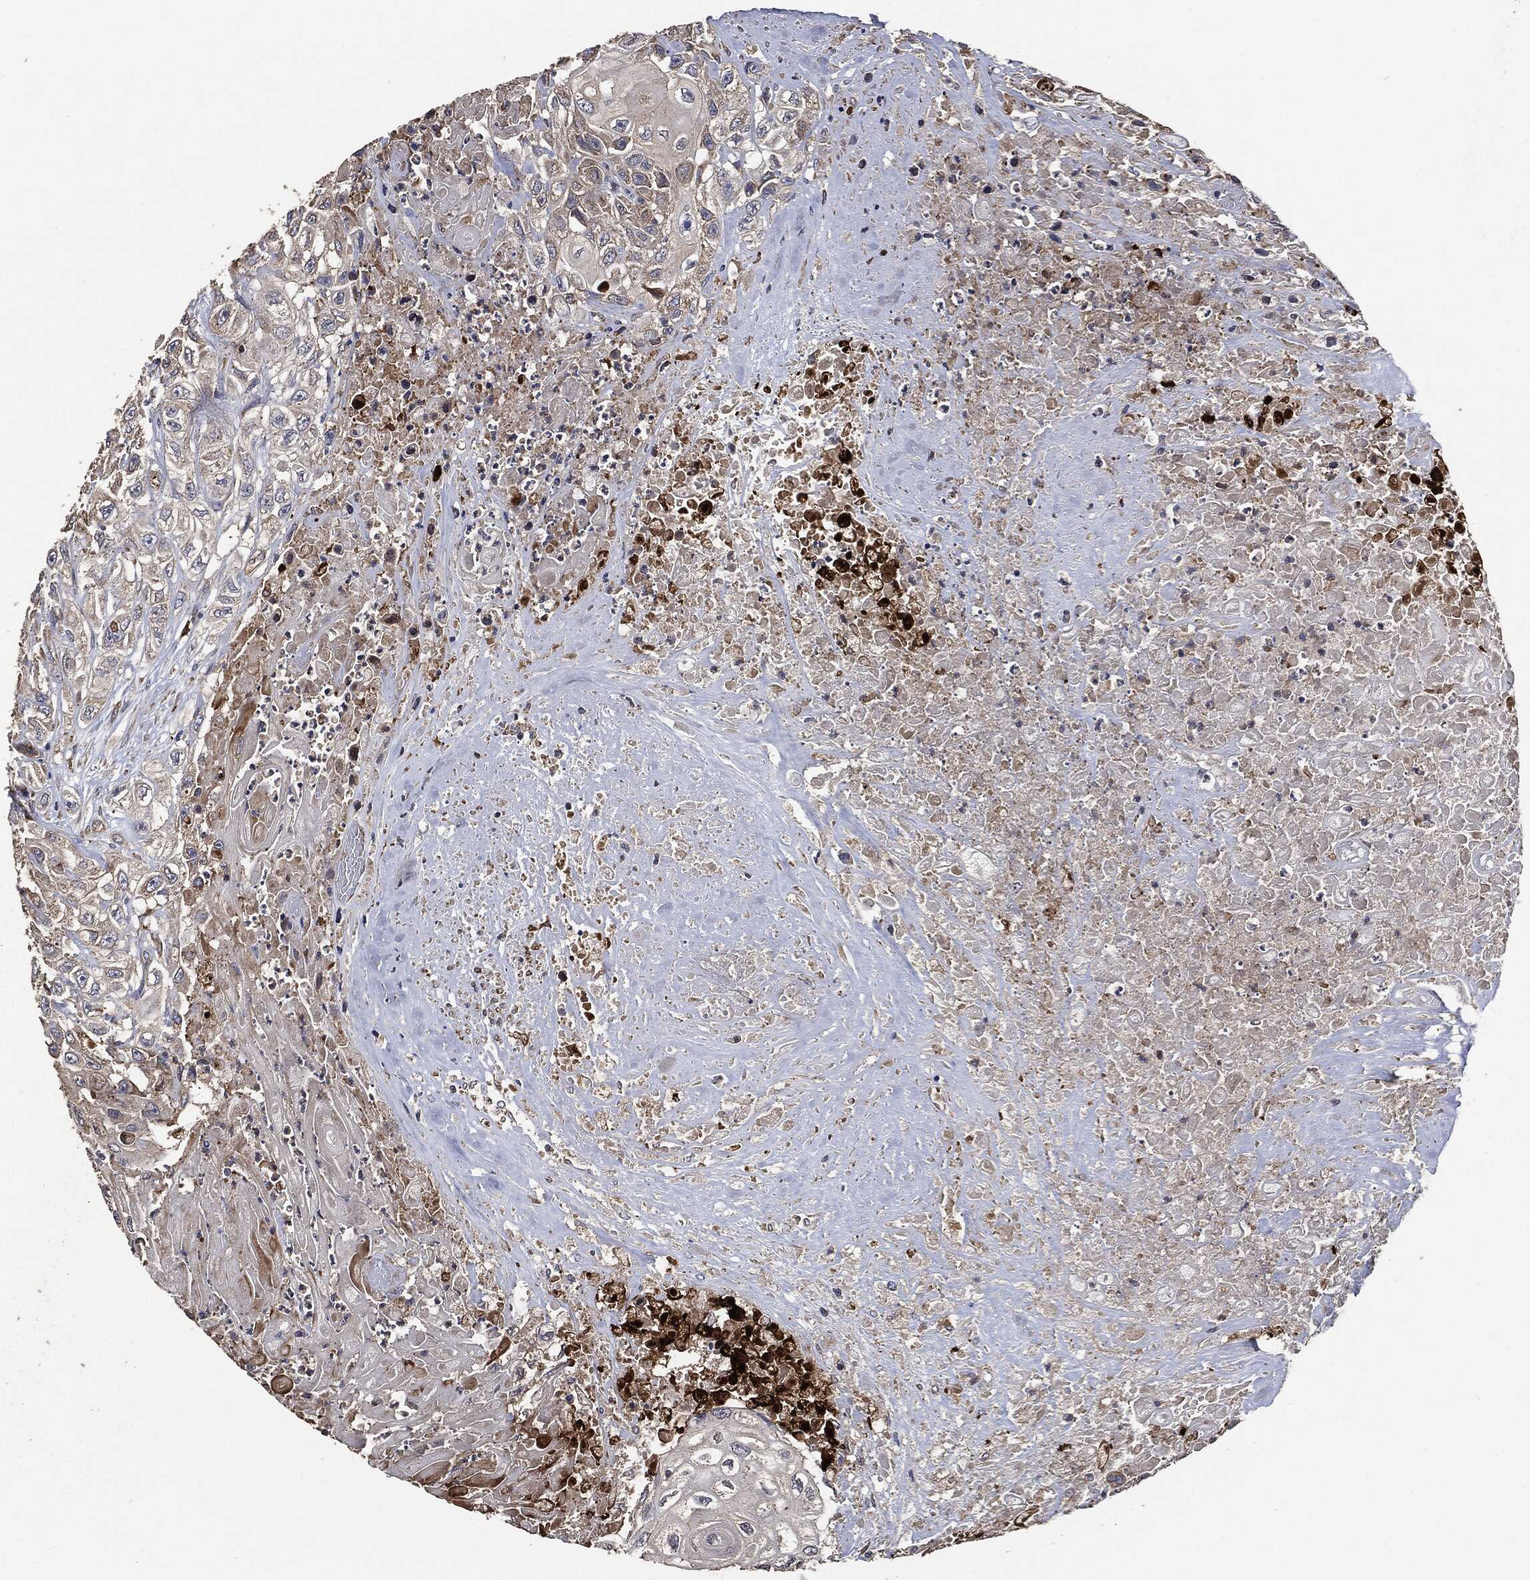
{"staining": {"intensity": "moderate", "quantity": "<25%", "location": "cytoplasmic/membranous"}, "tissue": "urothelial cancer", "cell_type": "Tumor cells", "image_type": "cancer", "snomed": [{"axis": "morphology", "description": "Urothelial carcinoma, High grade"}, {"axis": "topography", "description": "Urinary bladder"}], "caption": "Immunohistochemistry (IHC) staining of high-grade urothelial carcinoma, which demonstrates low levels of moderate cytoplasmic/membranous expression in about <25% of tumor cells indicating moderate cytoplasmic/membranous protein staining. The staining was performed using DAB (3,3'-diaminobenzidine) (brown) for protein detection and nuclei were counterstained in hematoxylin (blue).", "gene": "STK3", "patient": {"sex": "female", "age": 56}}